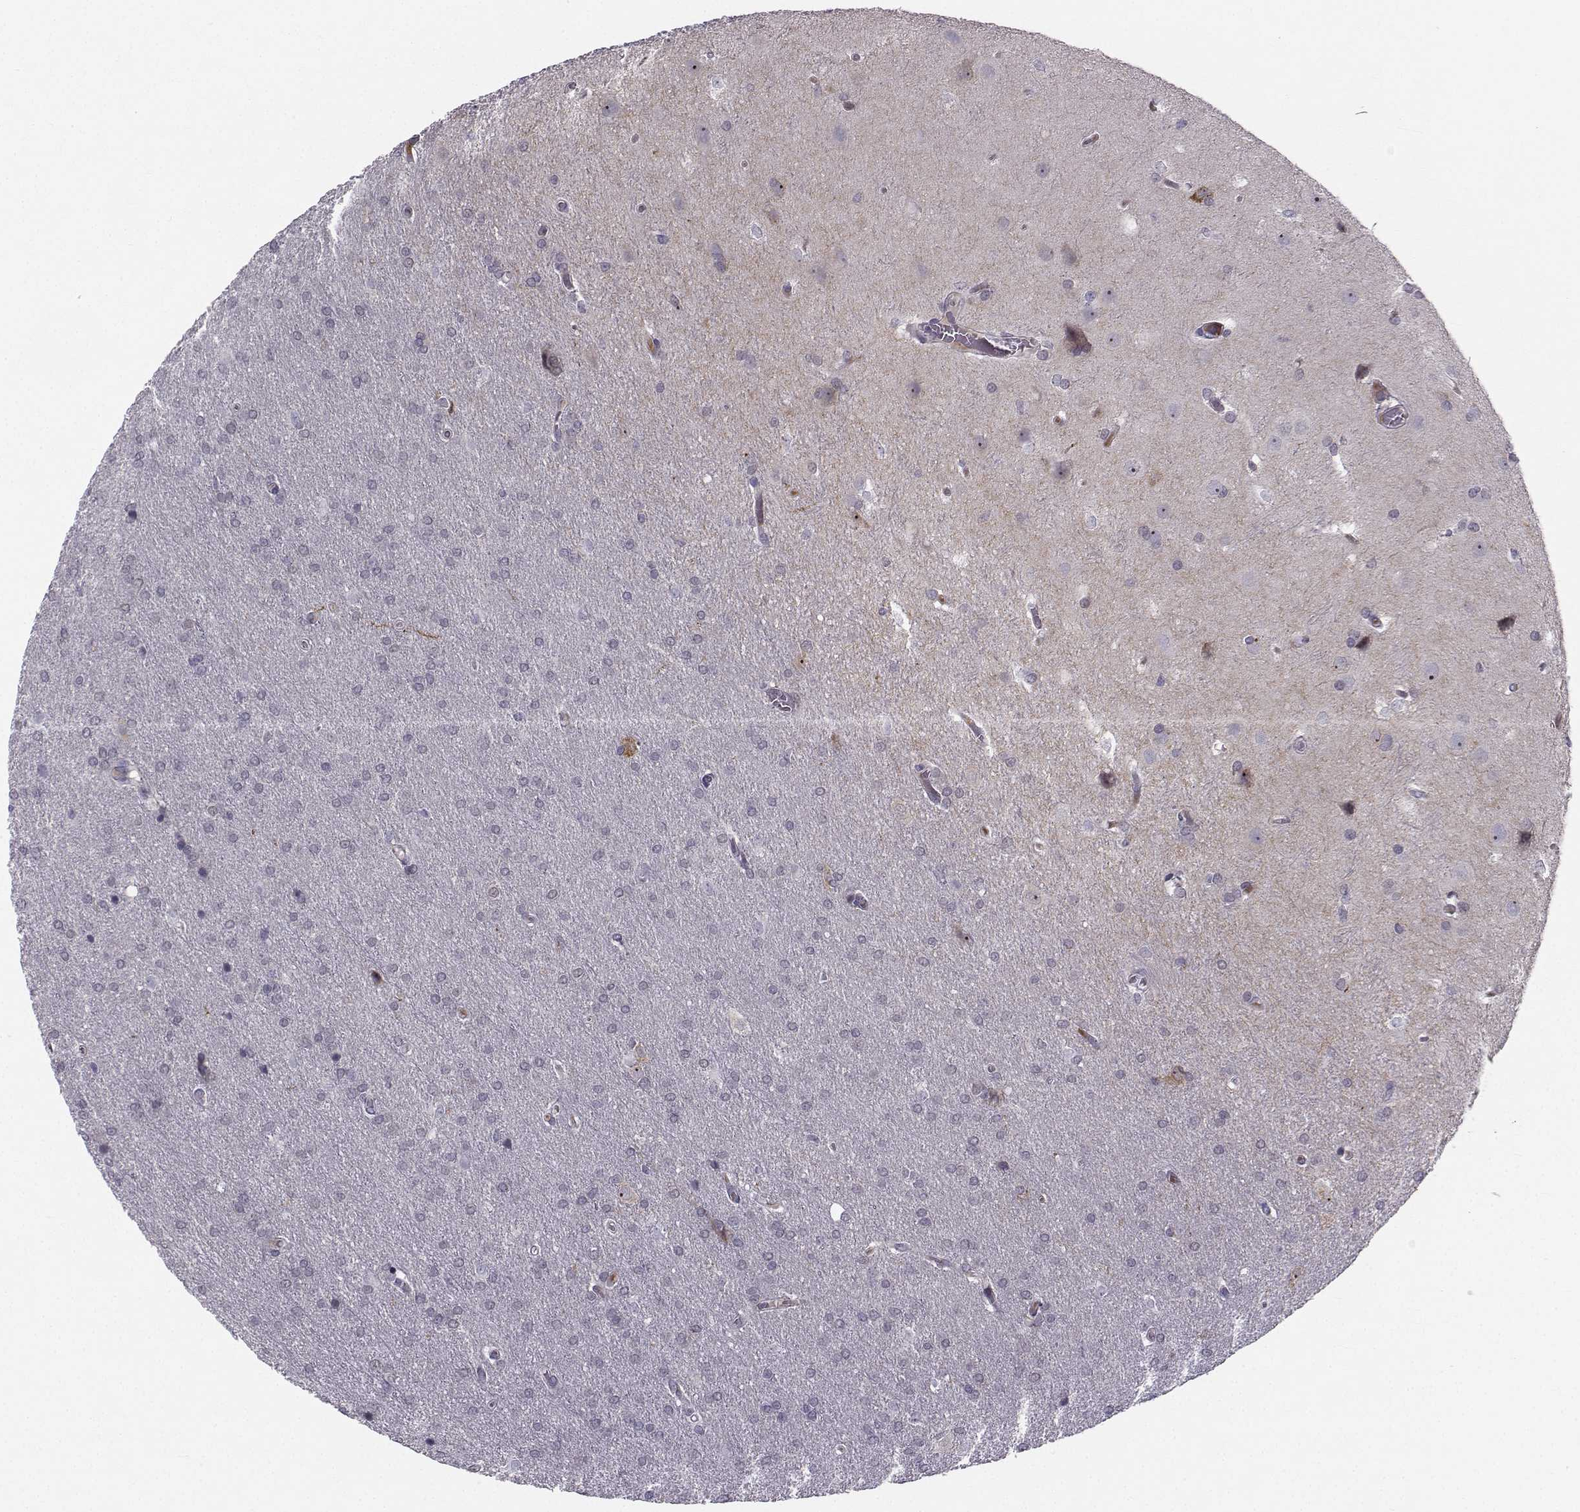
{"staining": {"intensity": "negative", "quantity": "none", "location": "none"}, "tissue": "glioma", "cell_type": "Tumor cells", "image_type": "cancer", "snomed": [{"axis": "morphology", "description": "Glioma, malignant, Low grade"}, {"axis": "topography", "description": "Brain"}], "caption": "Tumor cells are negative for brown protein staining in malignant low-grade glioma.", "gene": "LRP8", "patient": {"sex": "female", "age": 32}}